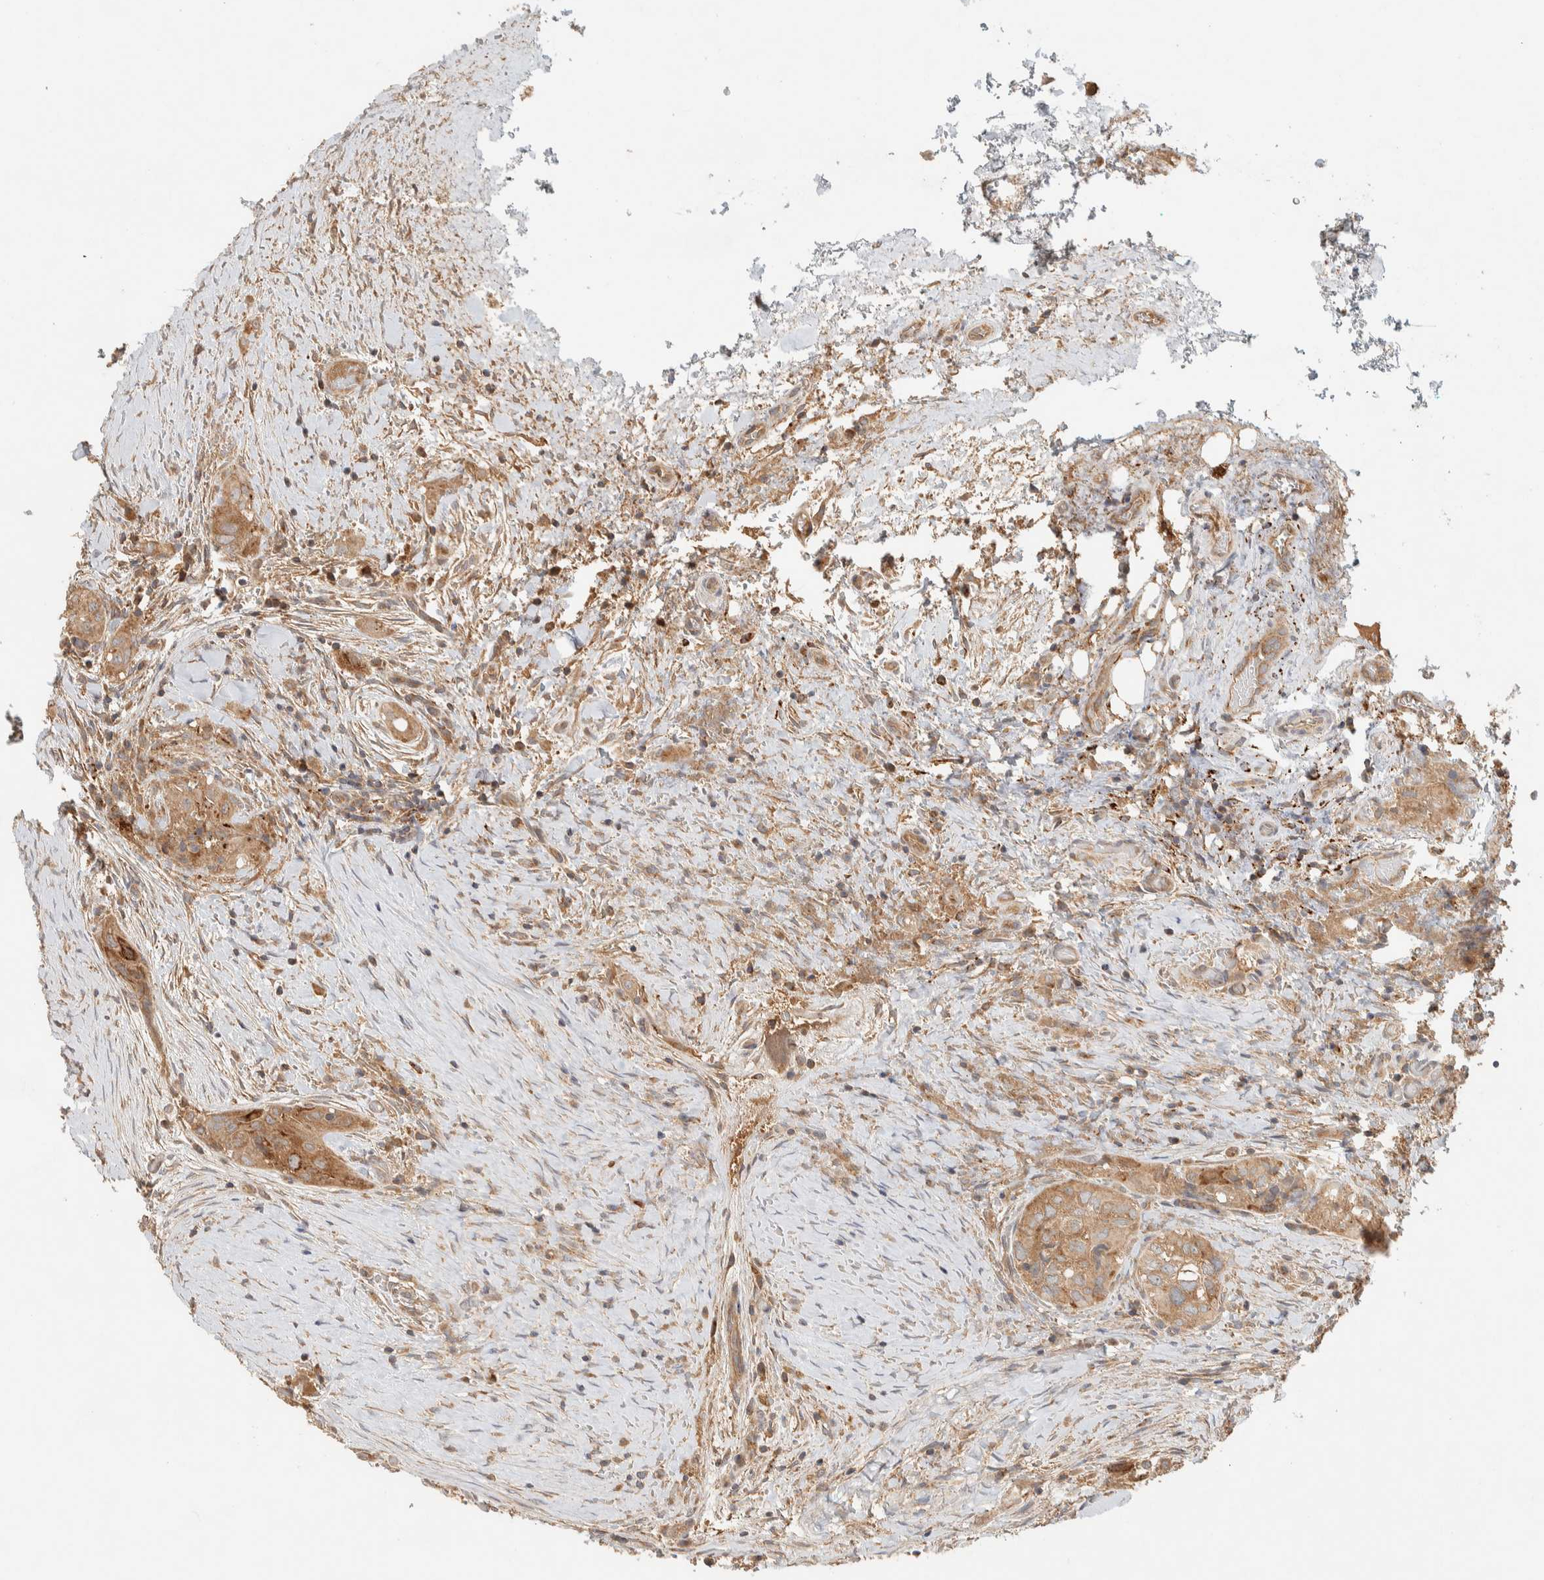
{"staining": {"intensity": "moderate", "quantity": ">75%", "location": "cytoplasmic/membranous"}, "tissue": "thyroid cancer", "cell_type": "Tumor cells", "image_type": "cancer", "snomed": [{"axis": "morphology", "description": "Papillary adenocarcinoma, NOS"}, {"axis": "topography", "description": "Thyroid gland"}], "caption": "Tumor cells demonstrate moderate cytoplasmic/membranous expression in about >75% of cells in thyroid cancer.", "gene": "FAM167A", "patient": {"sex": "female", "age": 59}}